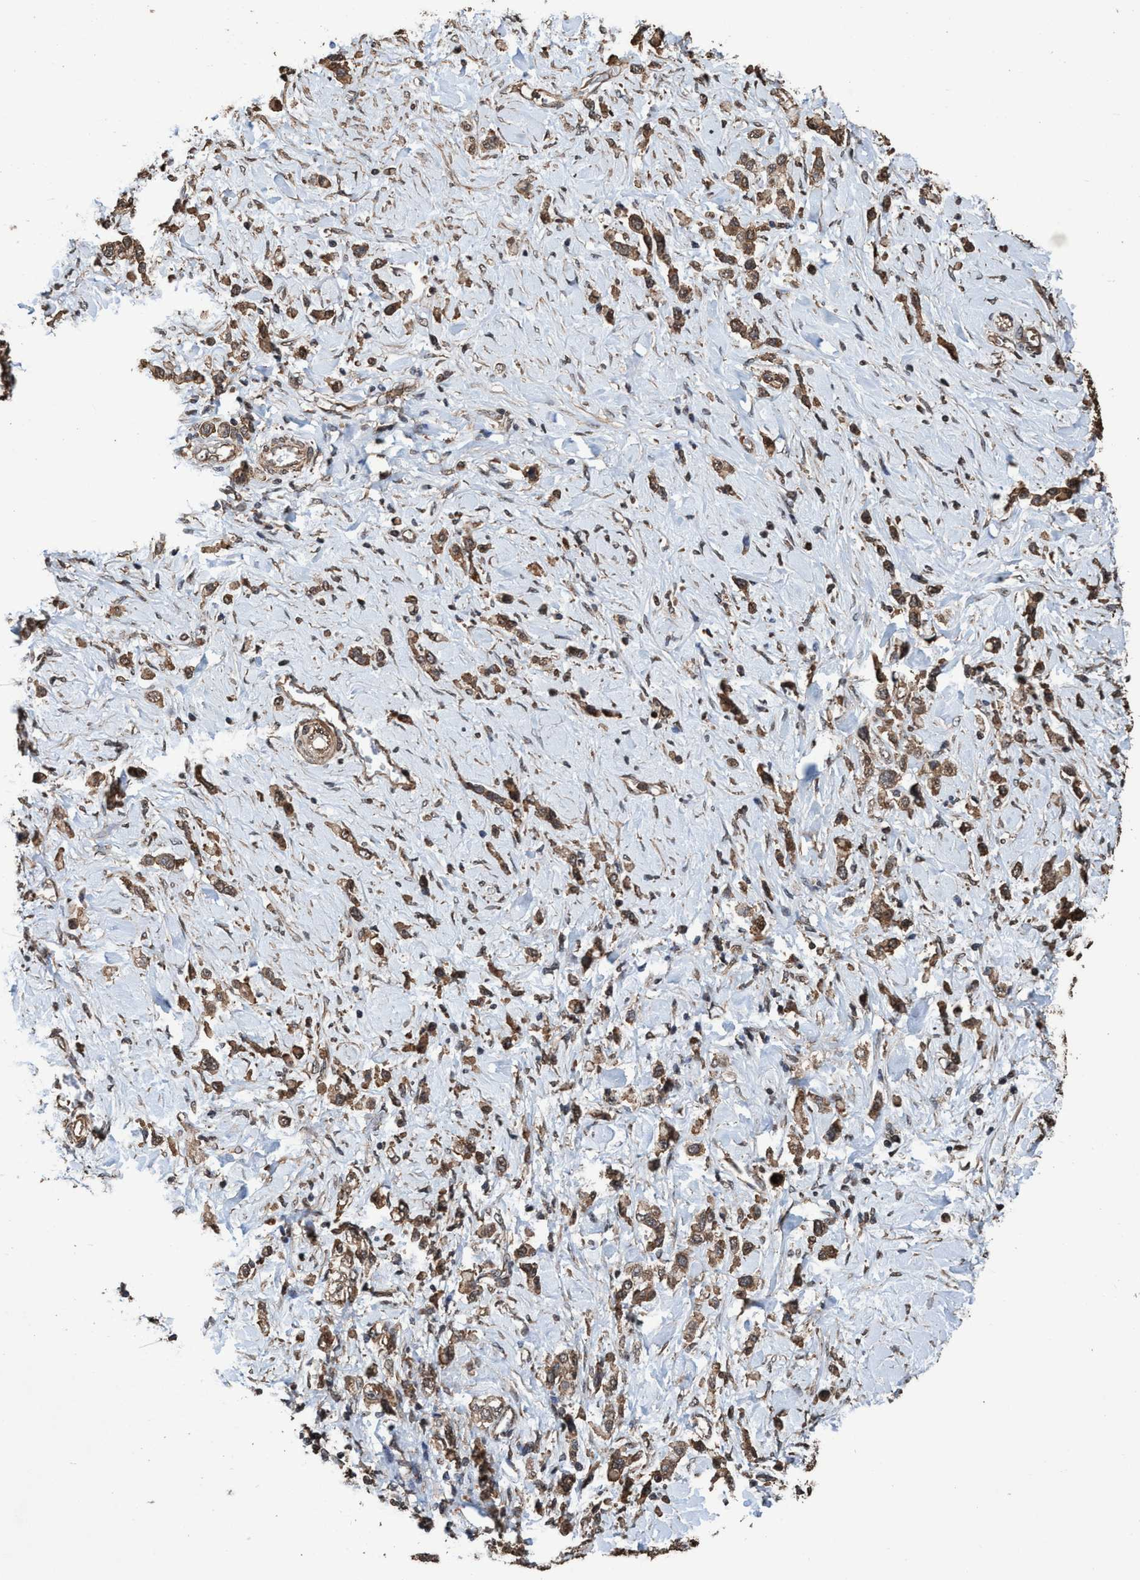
{"staining": {"intensity": "moderate", "quantity": ">75%", "location": "cytoplasmic/membranous"}, "tissue": "stomach cancer", "cell_type": "Tumor cells", "image_type": "cancer", "snomed": [{"axis": "morphology", "description": "Normal tissue, NOS"}, {"axis": "morphology", "description": "Adenocarcinoma, NOS"}, {"axis": "topography", "description": "Stomach, upper"}, {"axis": "topography", "description": "Stomach"}], "caption": "Immunohistochemical staining of stomach cancer (adenocarcinoma) displays medium levels of moderate cytoplasmic/membranous expression in approximately >75% of tumor cells. (brown staining indicates protein expression, while blue staining denotes nuclei).", "gene": "TRPC7", "patient": {"sex": "female", "age": 65}}